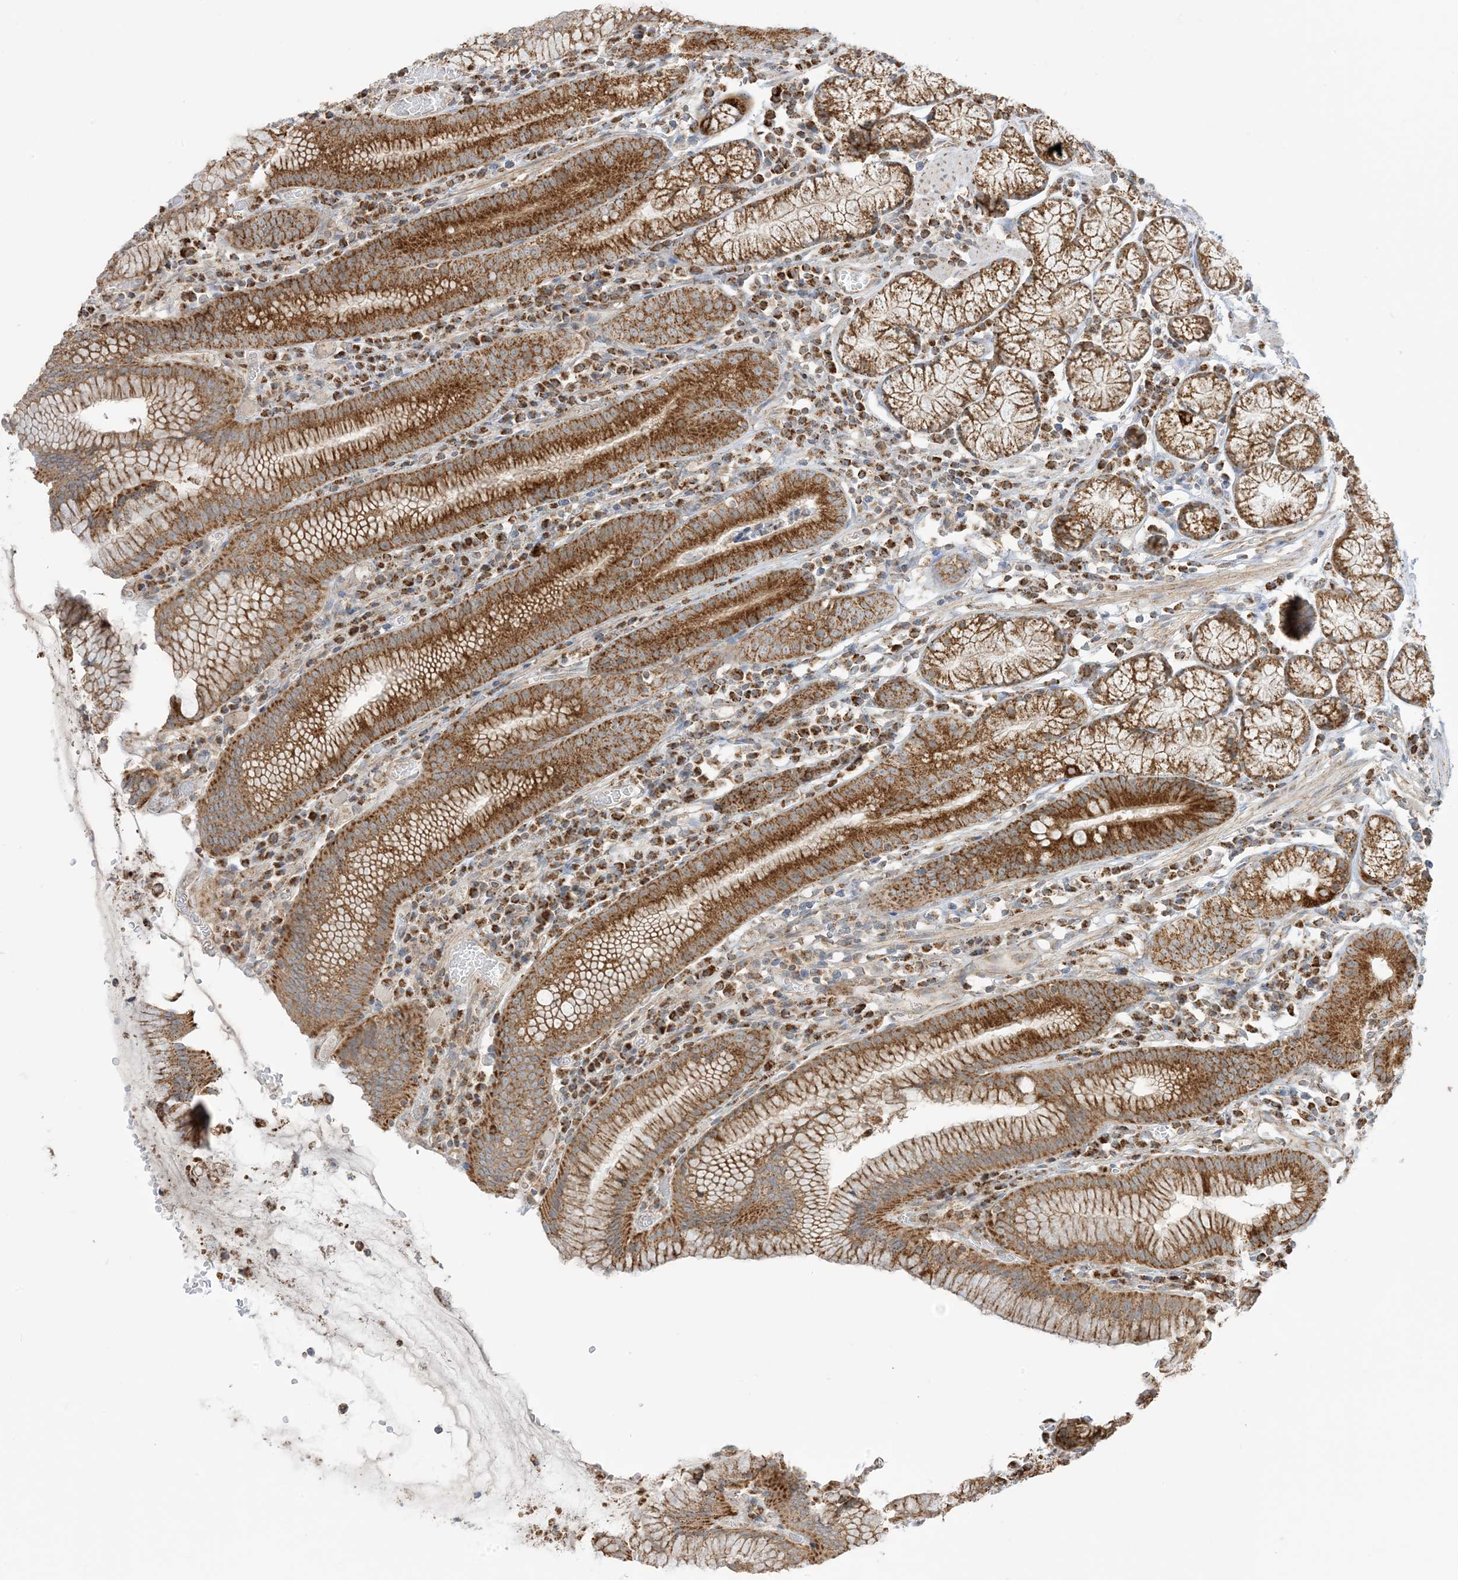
{"staining": {"intensity": "strong", "quantity": ">75%", "location": "cytoplasmic/membranous"}, "tissue": "stomach", "cell_type": "Glandular cells", "image_type": "normal", "snomed": [{"axis": "morphology", "description": "Normal tissue, NOS"}, {"axis": "topography", "description": "Stomach"}], "caption": "Glandular cells exhibit strong cytoplasmic/membranous staining in about >75% of cells in unremarkable stomach. Using DAB (brown) and hematoxylin (blue) stains, captured at high magnification using brightfield microscopy.", "gene": "N4BP3", "patient": {"sex": "male", "age": 55}}